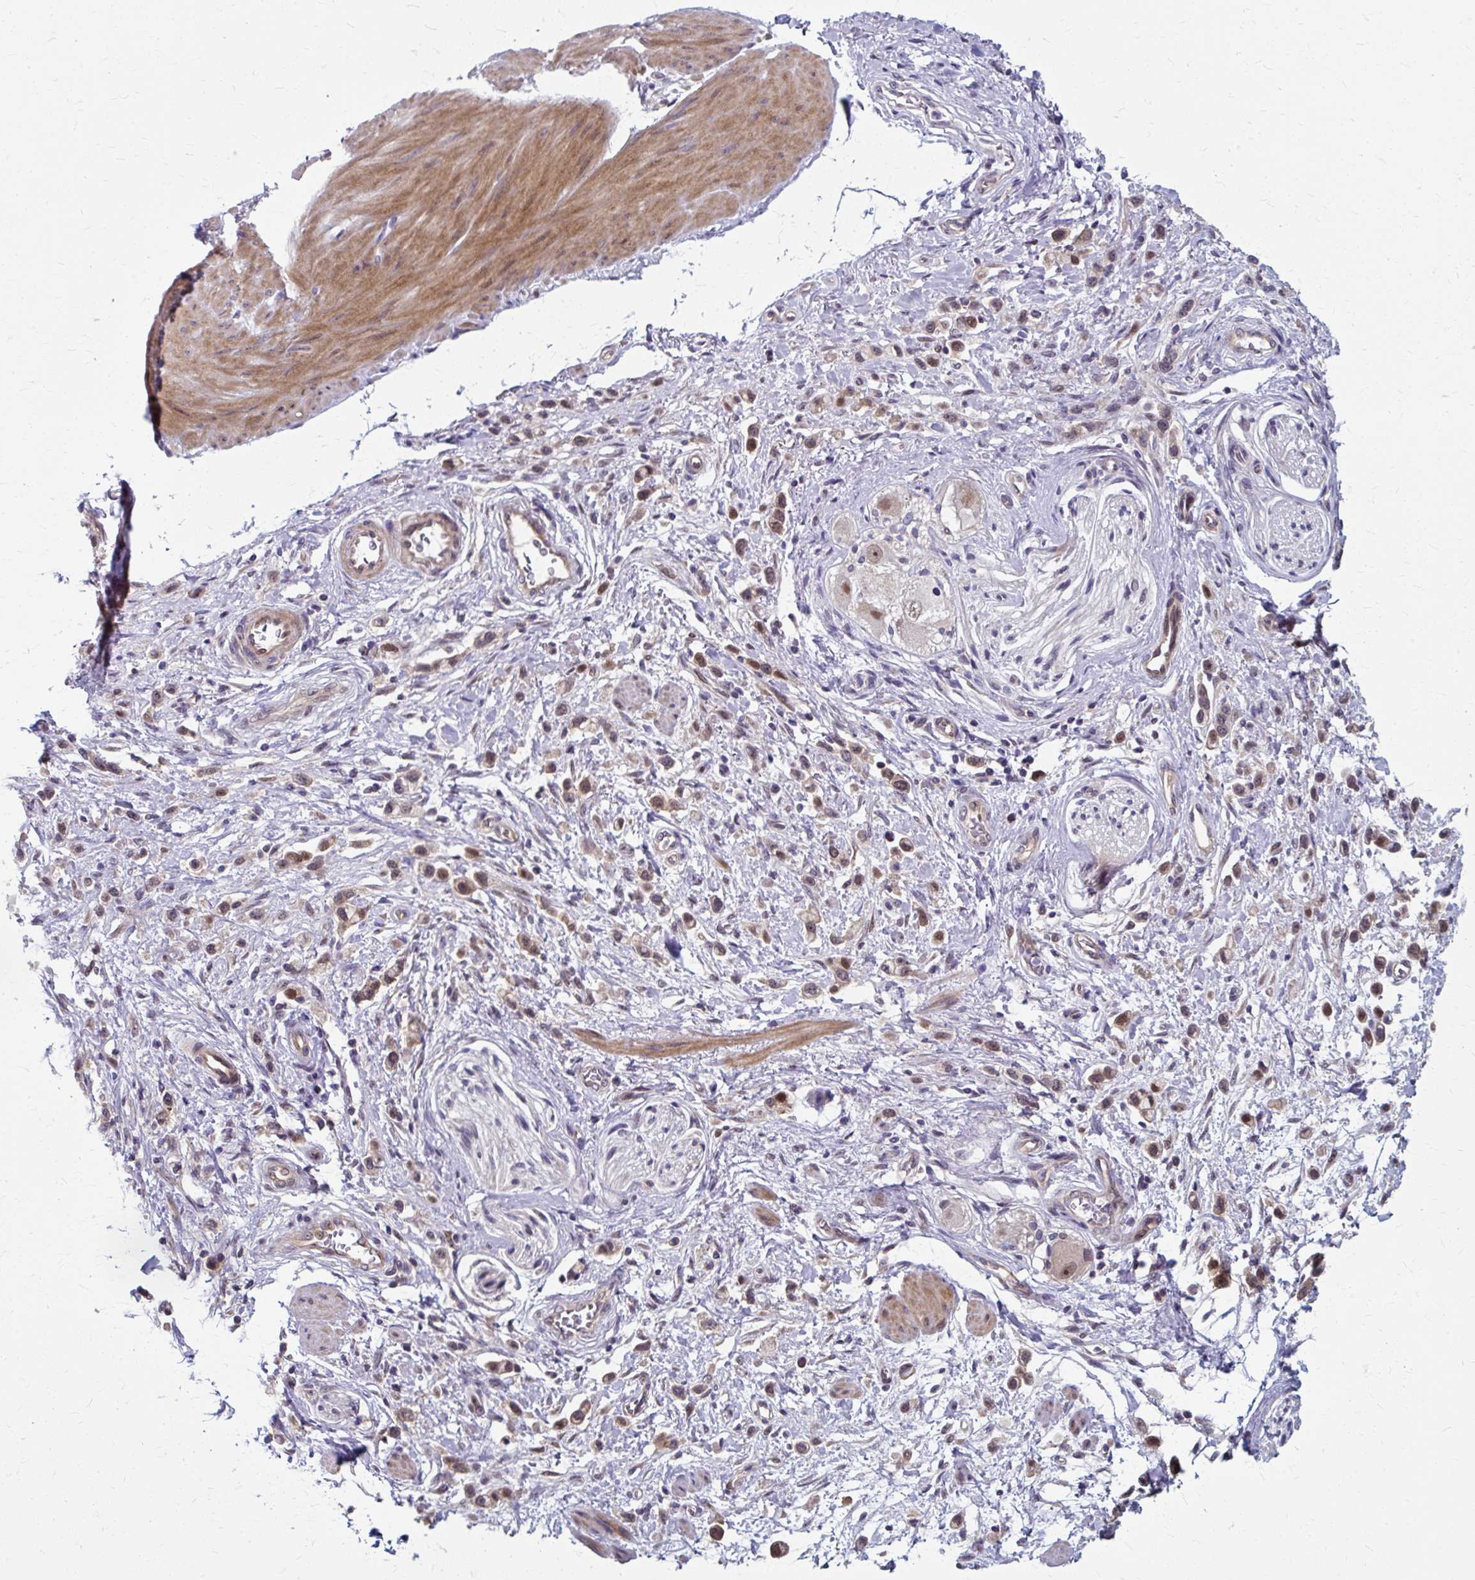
{"staining": {"intensity": "weak", "quantity": "25%-75%", "location": "nuclear"}, "tissue": "stomach cancer", "cell_type": "Tumor cells", "image_type": "cancer", "snomed": [{"axis": "morphology", "description": "Adenocarcinoma, NOS"}, {"axis": "topography", "description": "Stomach"}], "caption": "IHC staining of stomach adenocarcinoma, which shows low levels of weak nuclear expression in approximately 25%-75% of tumor cells indicating weak nuclear protein expression. The staining was performed using DAB (brown) for protein detection and nuclei were counterstained in hematoxylin (blue).", "gene": "ZNF555", "patient": {"sex": "female", "age": 65}}